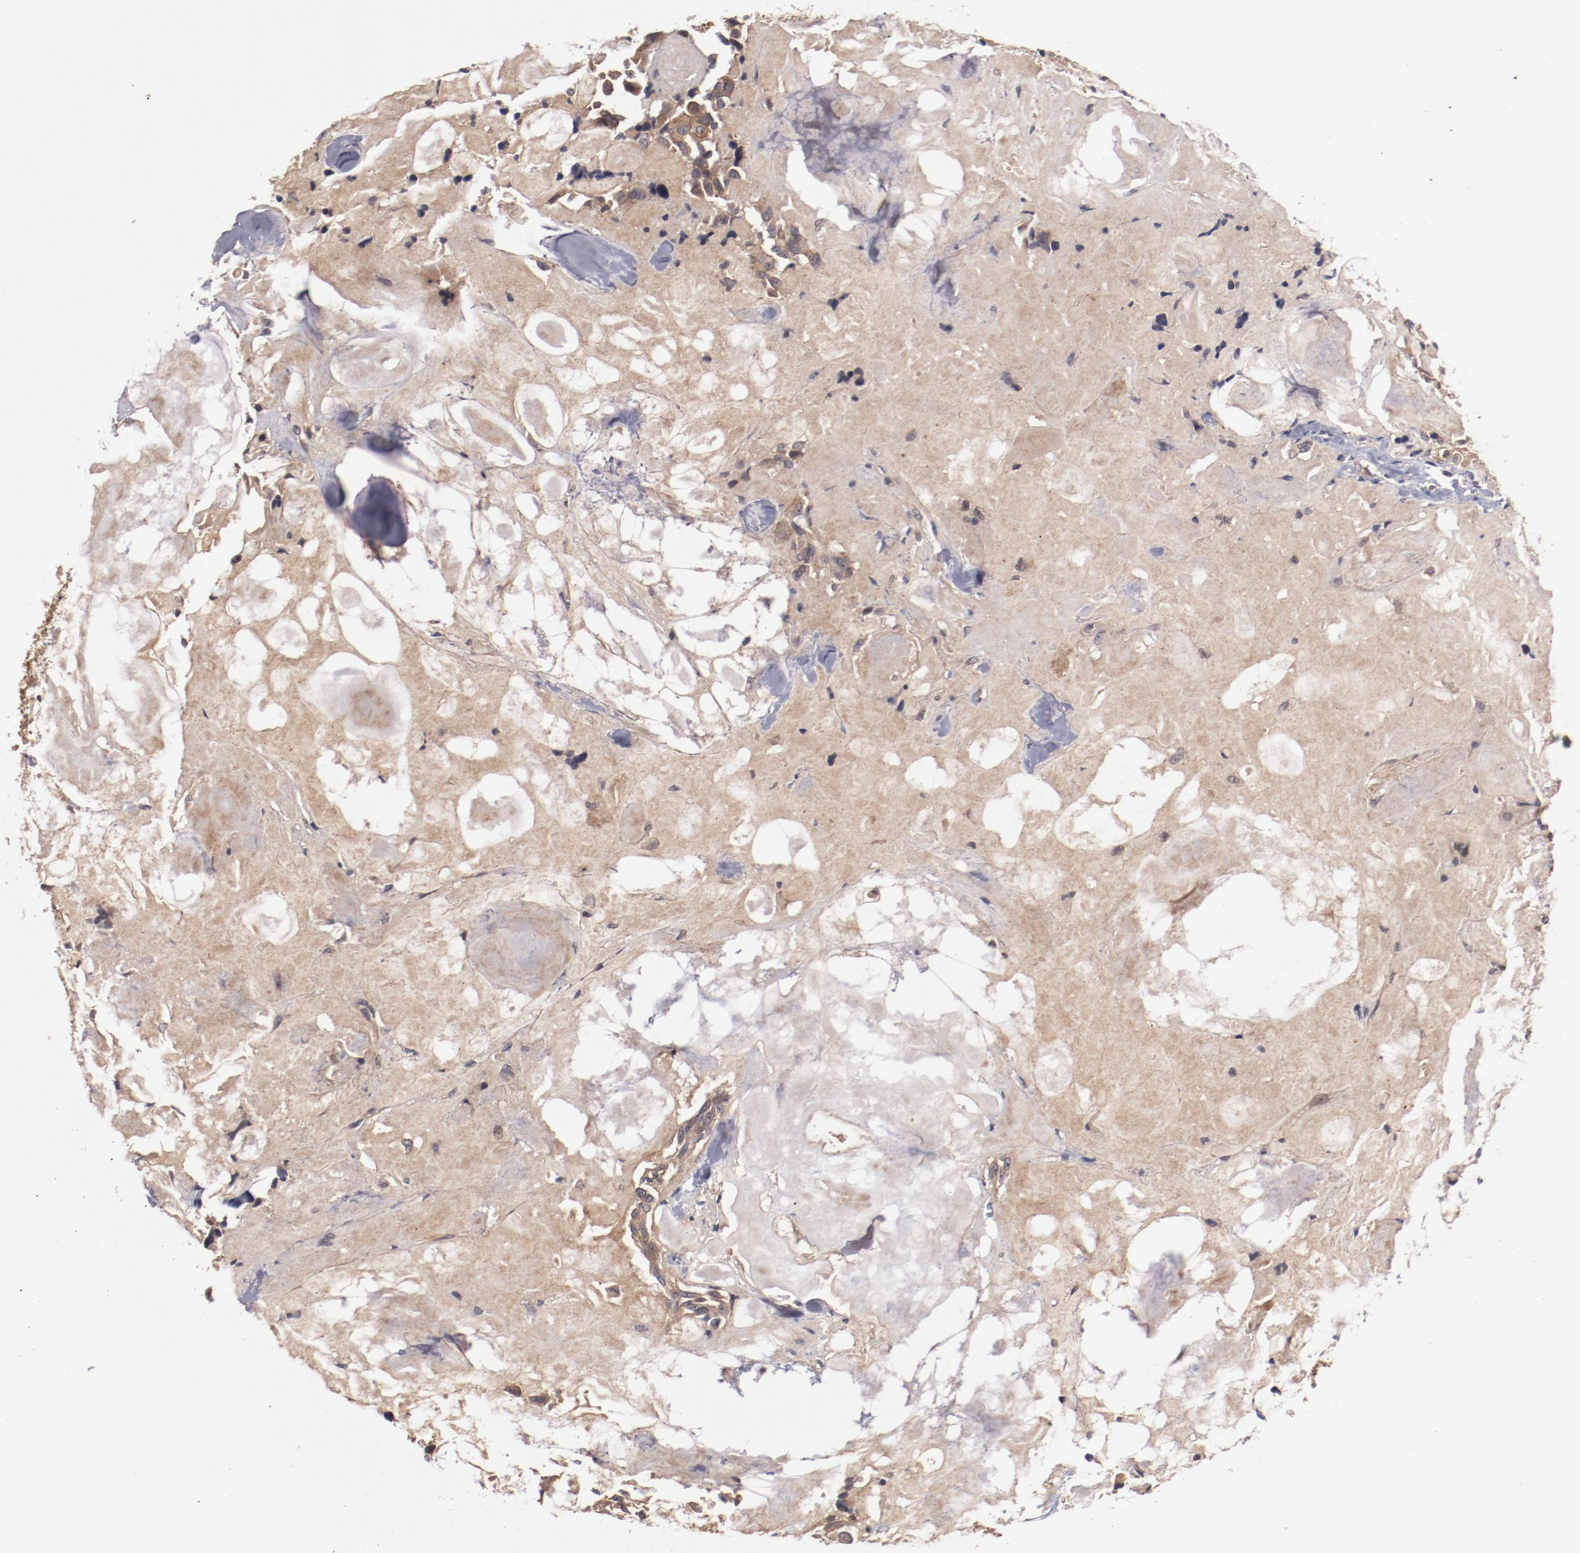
{"staining": {"intensity": "moderate", "quantity": ">75%", "location": "cytoplasmic/membranous"}, "tissue": "thyroid cancer", "cell_type": "Tumor cells", "image_type": "cancer", "snomed": [{"axis": "morphology", "description": "Carcinoma, NOS"}, {"axis": "morphology", "description": "Carcinoid, malignant, NOS"}, {"axis": "topography", "description": "Thyroid gland"}], "caption": "The image displays staining of carcinoma (thyroid), revealing moderate cytoplasmic/membranous protein positivity (brown color) within tumor cells. The staining was performed using DAB to visualize the protein expression in brown, while the nuclei were stained in blue with hematoxylin (Magnification: 20x).", "gene": "DNAAF2", "patient": {"sex": "male", "age": 33}}